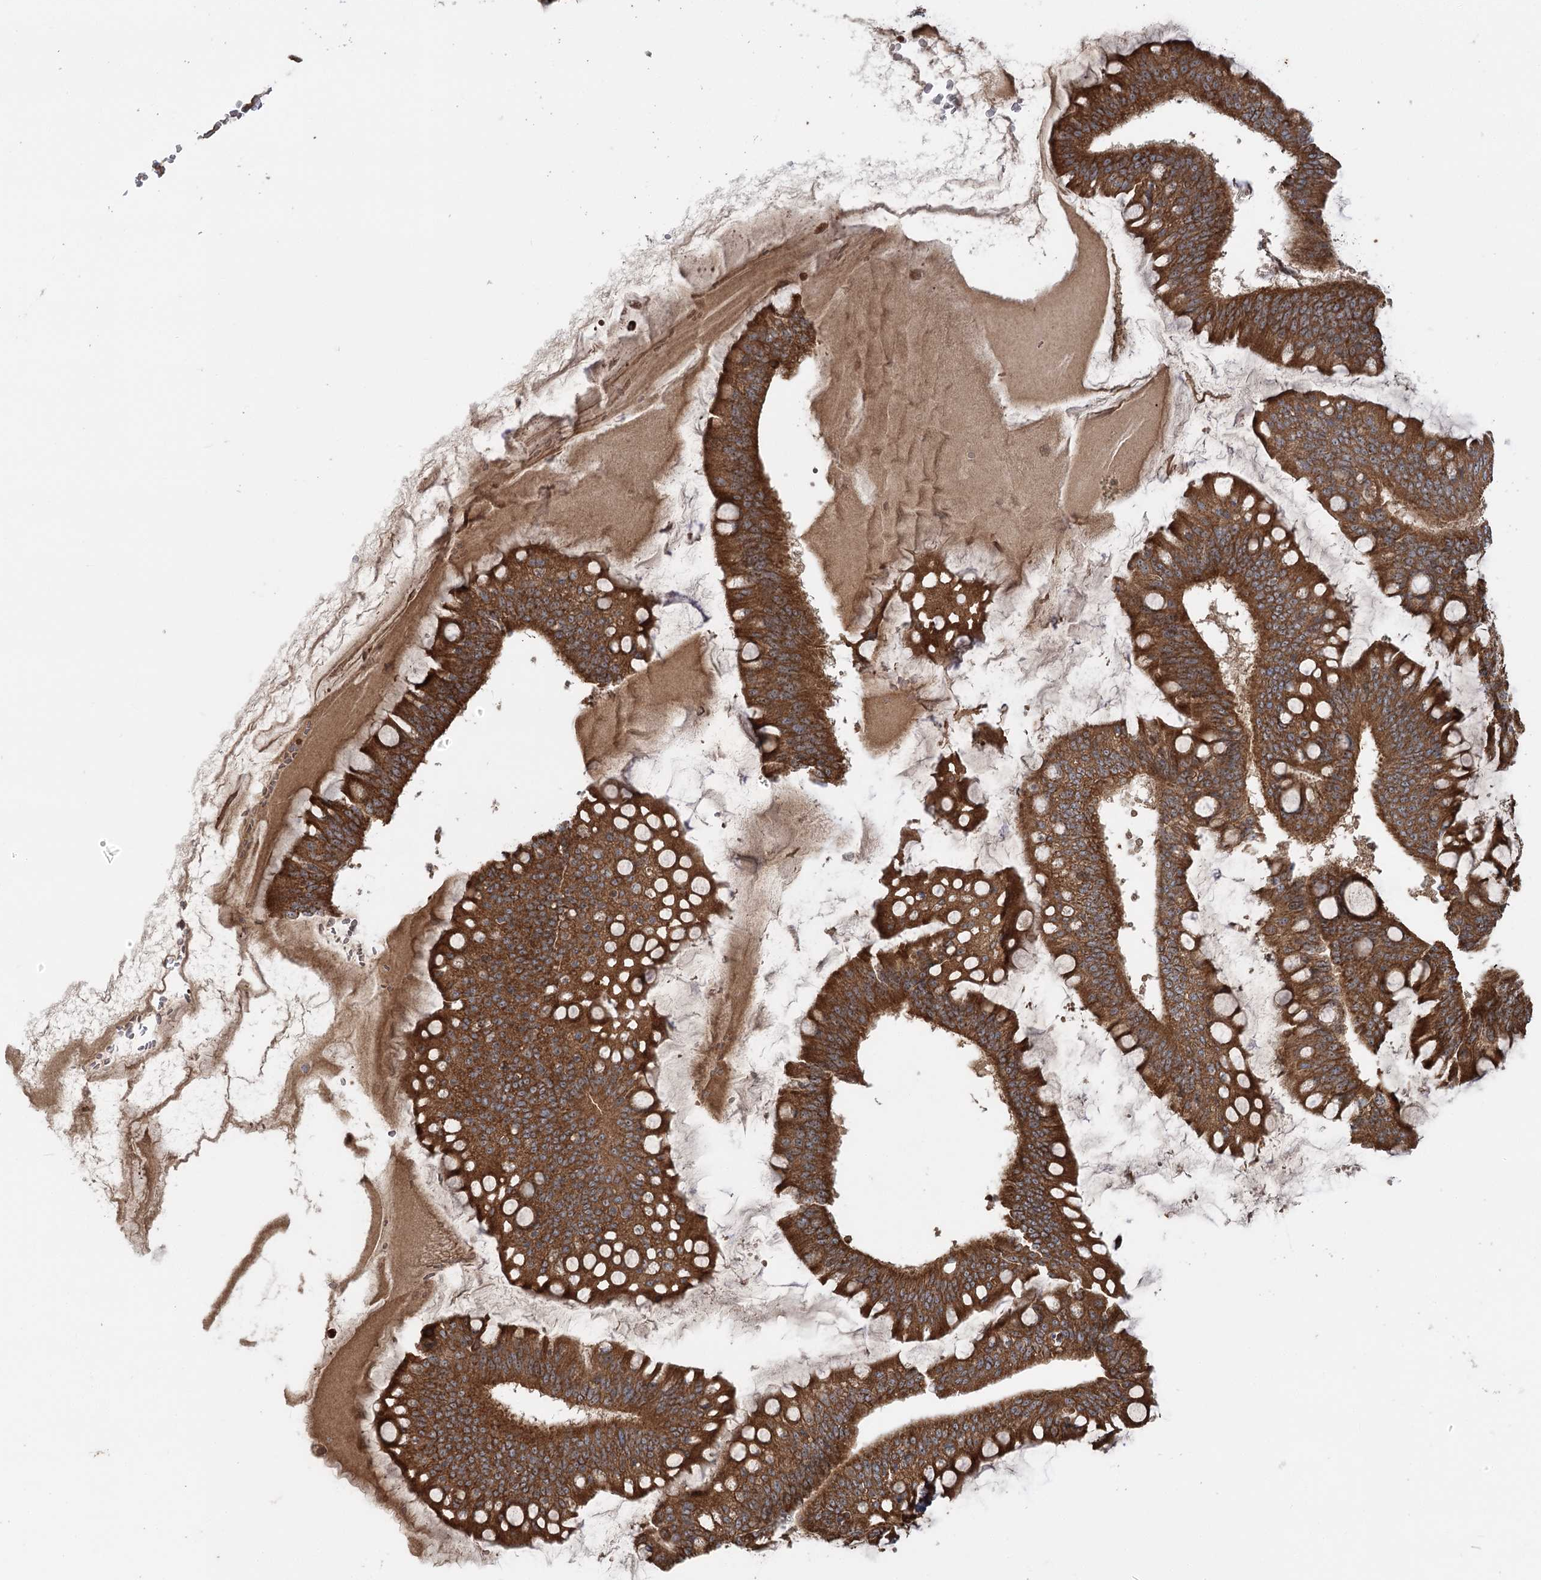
{"staining": {"intensity": "strong", "quantity": ">75%", "location": "cytoplasmic/membranous"}, "tissue": "ovarian cancer", "cell_type": "Tumor cells", "image_type": "cancer", "snomed": [{"axis": "morphology", "description": "Cystadenocarcinoma, mucinous, NOS"}, {"axis": "topography", "description": "Ovary"}], "caption": "This image displays ovarian cancer (mucinous cystadenocarcinoma) stained with immunohistochemistry (IHC) to label a protein in brown. The cytoplasmic/membranous of tumor cells show strong positivity for the protein. Nuclei are counter-stained blue.", "gene": "RAPGEF6", "patient": {"sex": "female", "age": 73}}